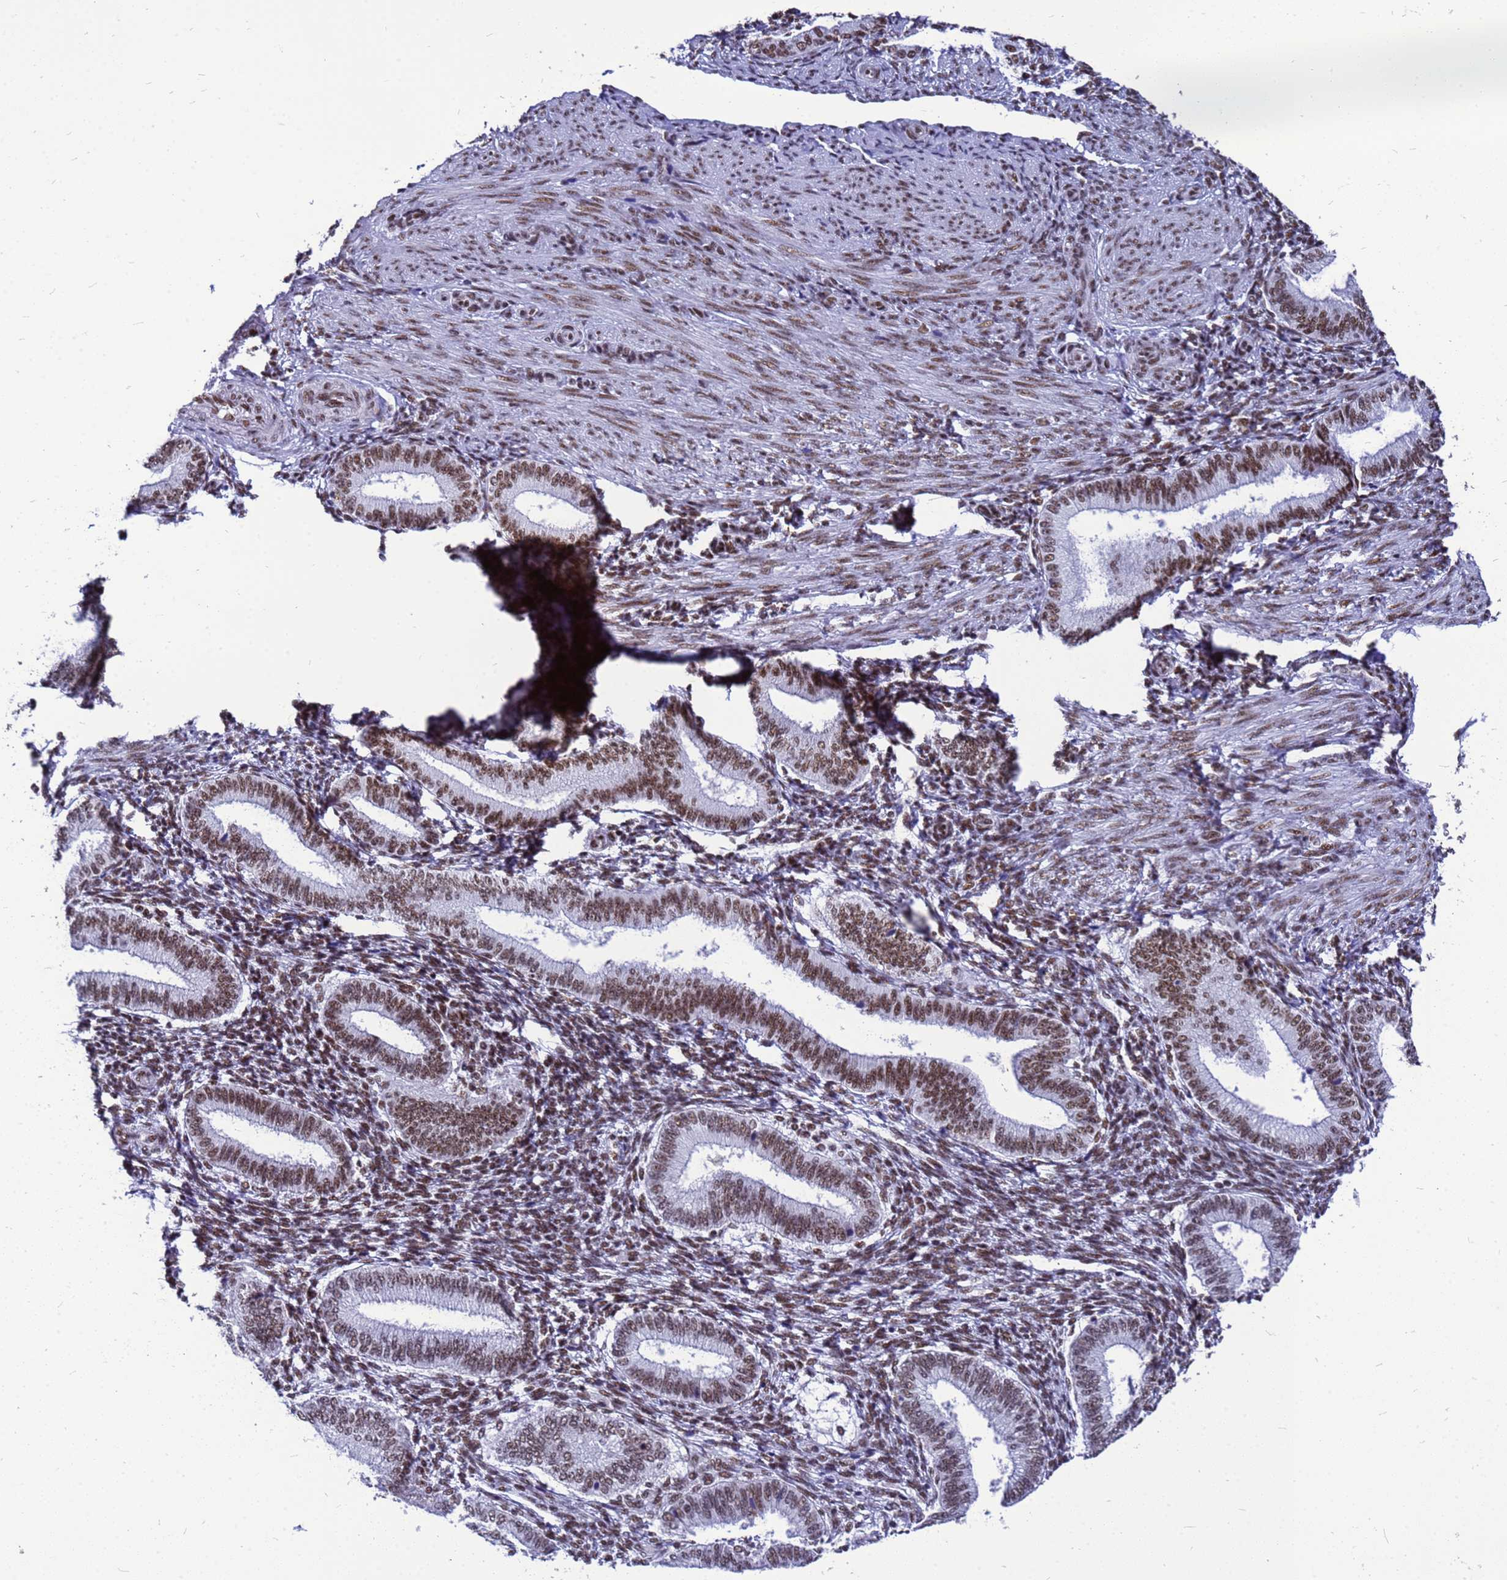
{"staining": {"intensity": "moderate", "quantity": "25%-75%", "location": "nuclear"}, "tissue": "endometrium", "cell_type": "Cells in endometrial stroma", "image_type": "normal", "snomed": [{"axis": "morphology", "description": "Normal tissue, NOS"}, {"axis": "topography", "description": "Endometrium"}], "caption": "Immunohistochemistry (IHC) of normal endometrium shows medium levels of moderate nuclear positivity in about 25%-75% of cells in endometrial stroma. Nuclei are stained in blue.", "gene": "SART3", "patient": {"sex": "female", "age": 39}}